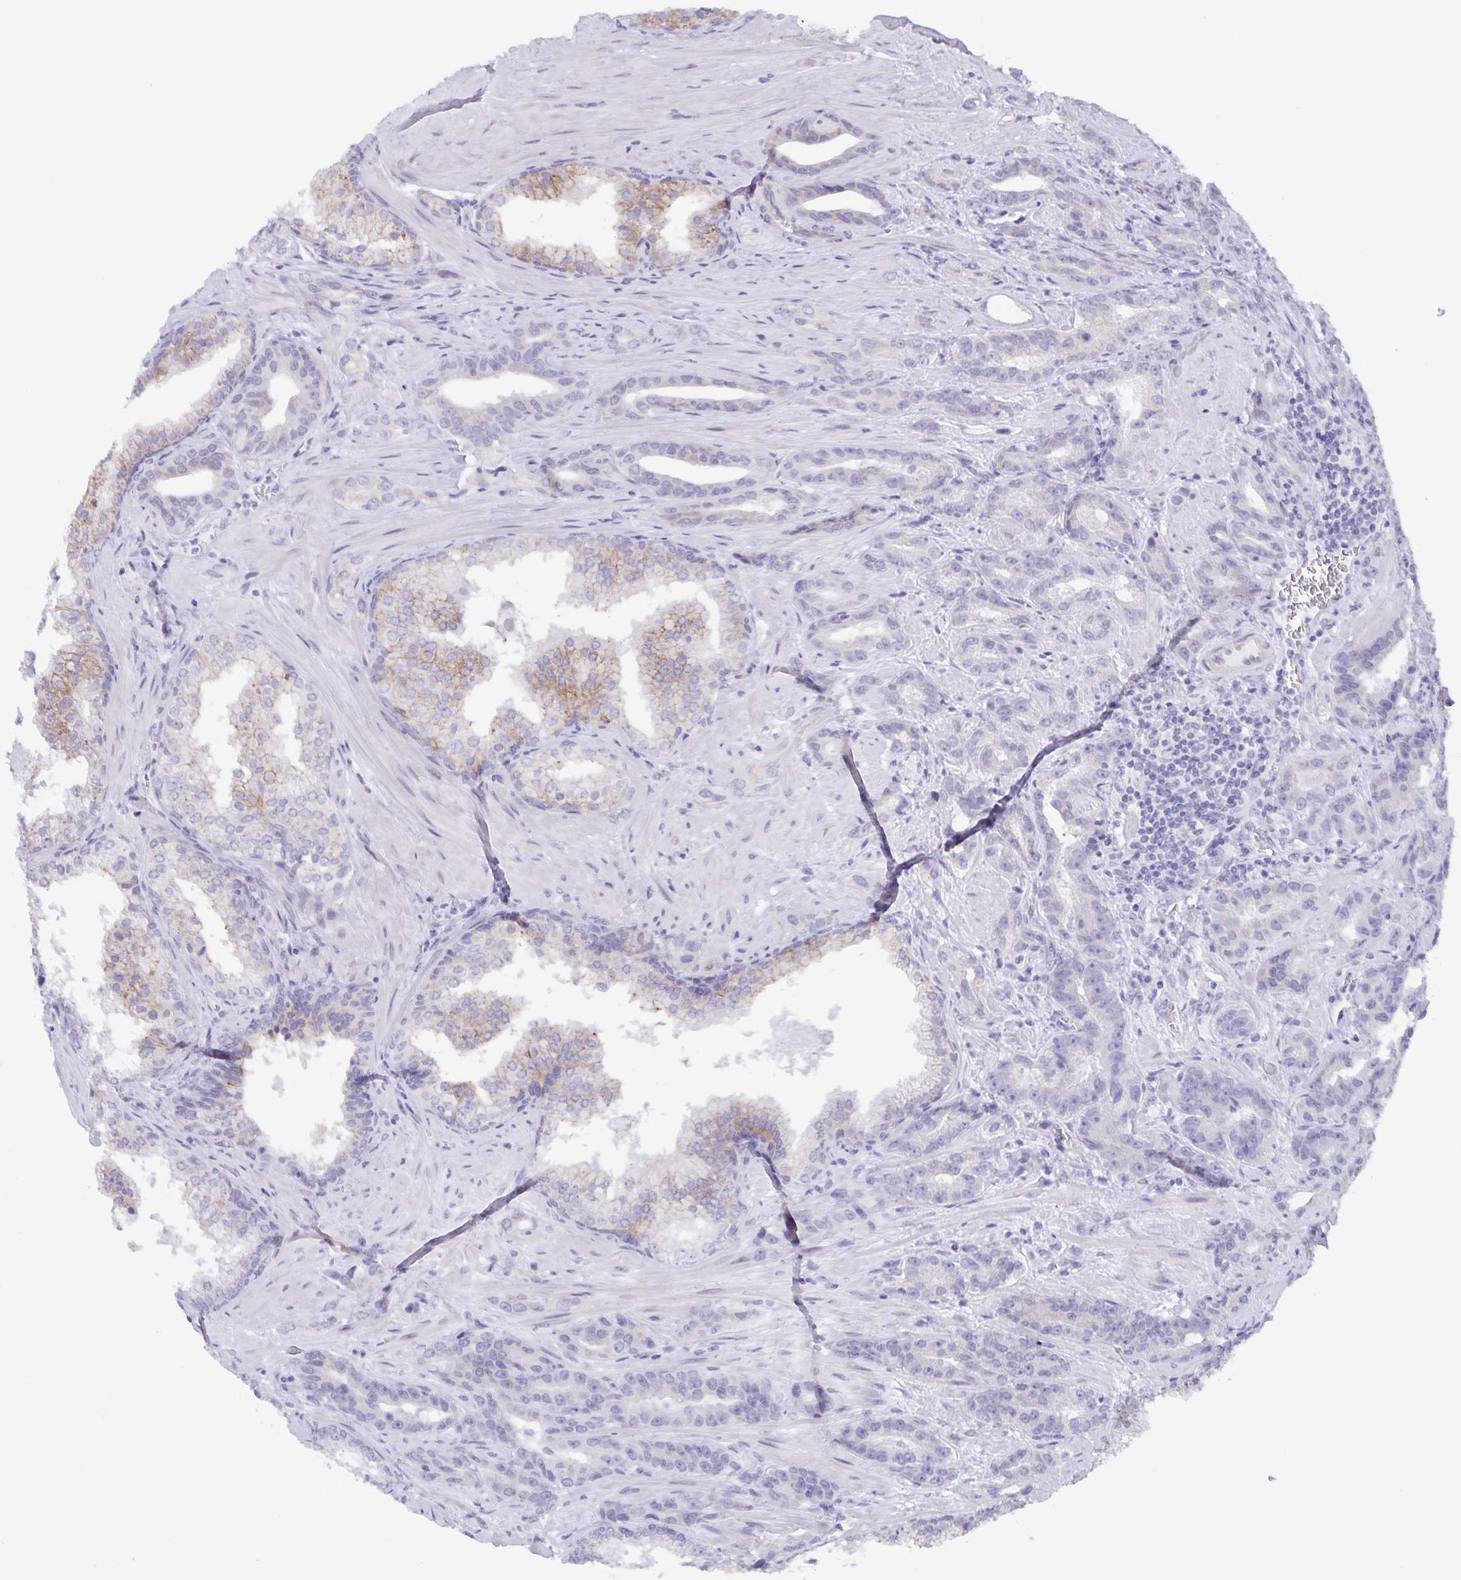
{"staining": {"intensity": "negative", "quantity": "none", "location": "none"}, "tissue": "prostate cancer", "cell_type": "Tumor cells", "image_type": "cancer", "snomed": [{"axis": "morphology", "description": "Adenocarcinoma, High grade"}, {"axis": "topography", "description": "Prostate"}], "caption": "This is an immunohistochemistry (IHC) image of human prostate cancer (adenocarcinoma (high-grade)). There is no expression in tumor cells.", "gene": "AQP4", "patient": {"sex": "male", "age": 65}}